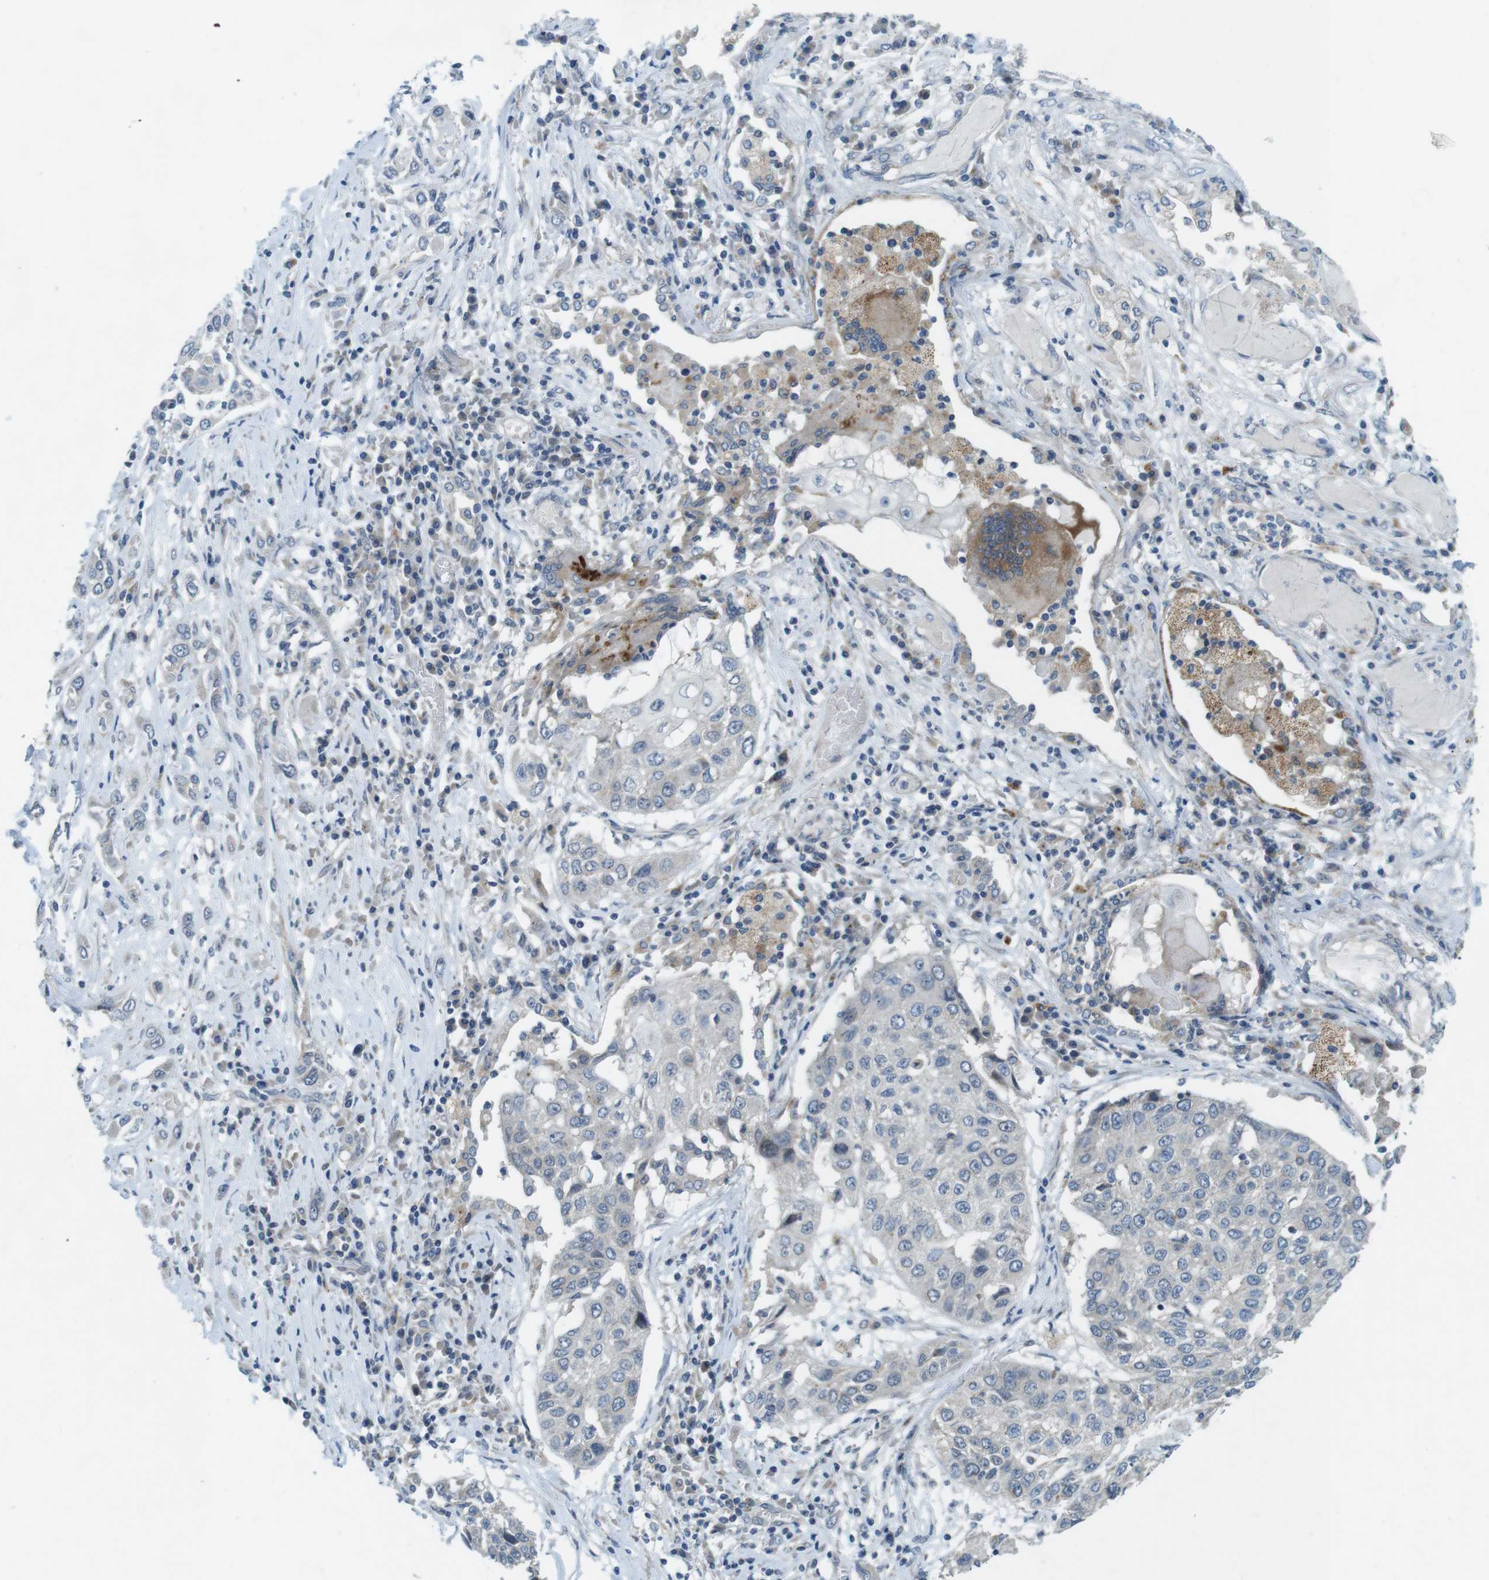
{"staining": {"intensity": "negative", "quantity": "none", "location": "none"}, "tissue": "lung cancer", "cell_type": "Tumor cells", "image_type": "cancer", "snomed": [{"axis": "morphology", "description": "Squamous cell carcinoma, NOS"}, {"axis": "topography", "description": "Lung"}], "caption": "Immunohistochemical staining of lung squamous cell carcinoma demonstrates no significant expression in tumor cells.", "gene": "TYW1", "patient": {"sex": "male", "age": 71}}